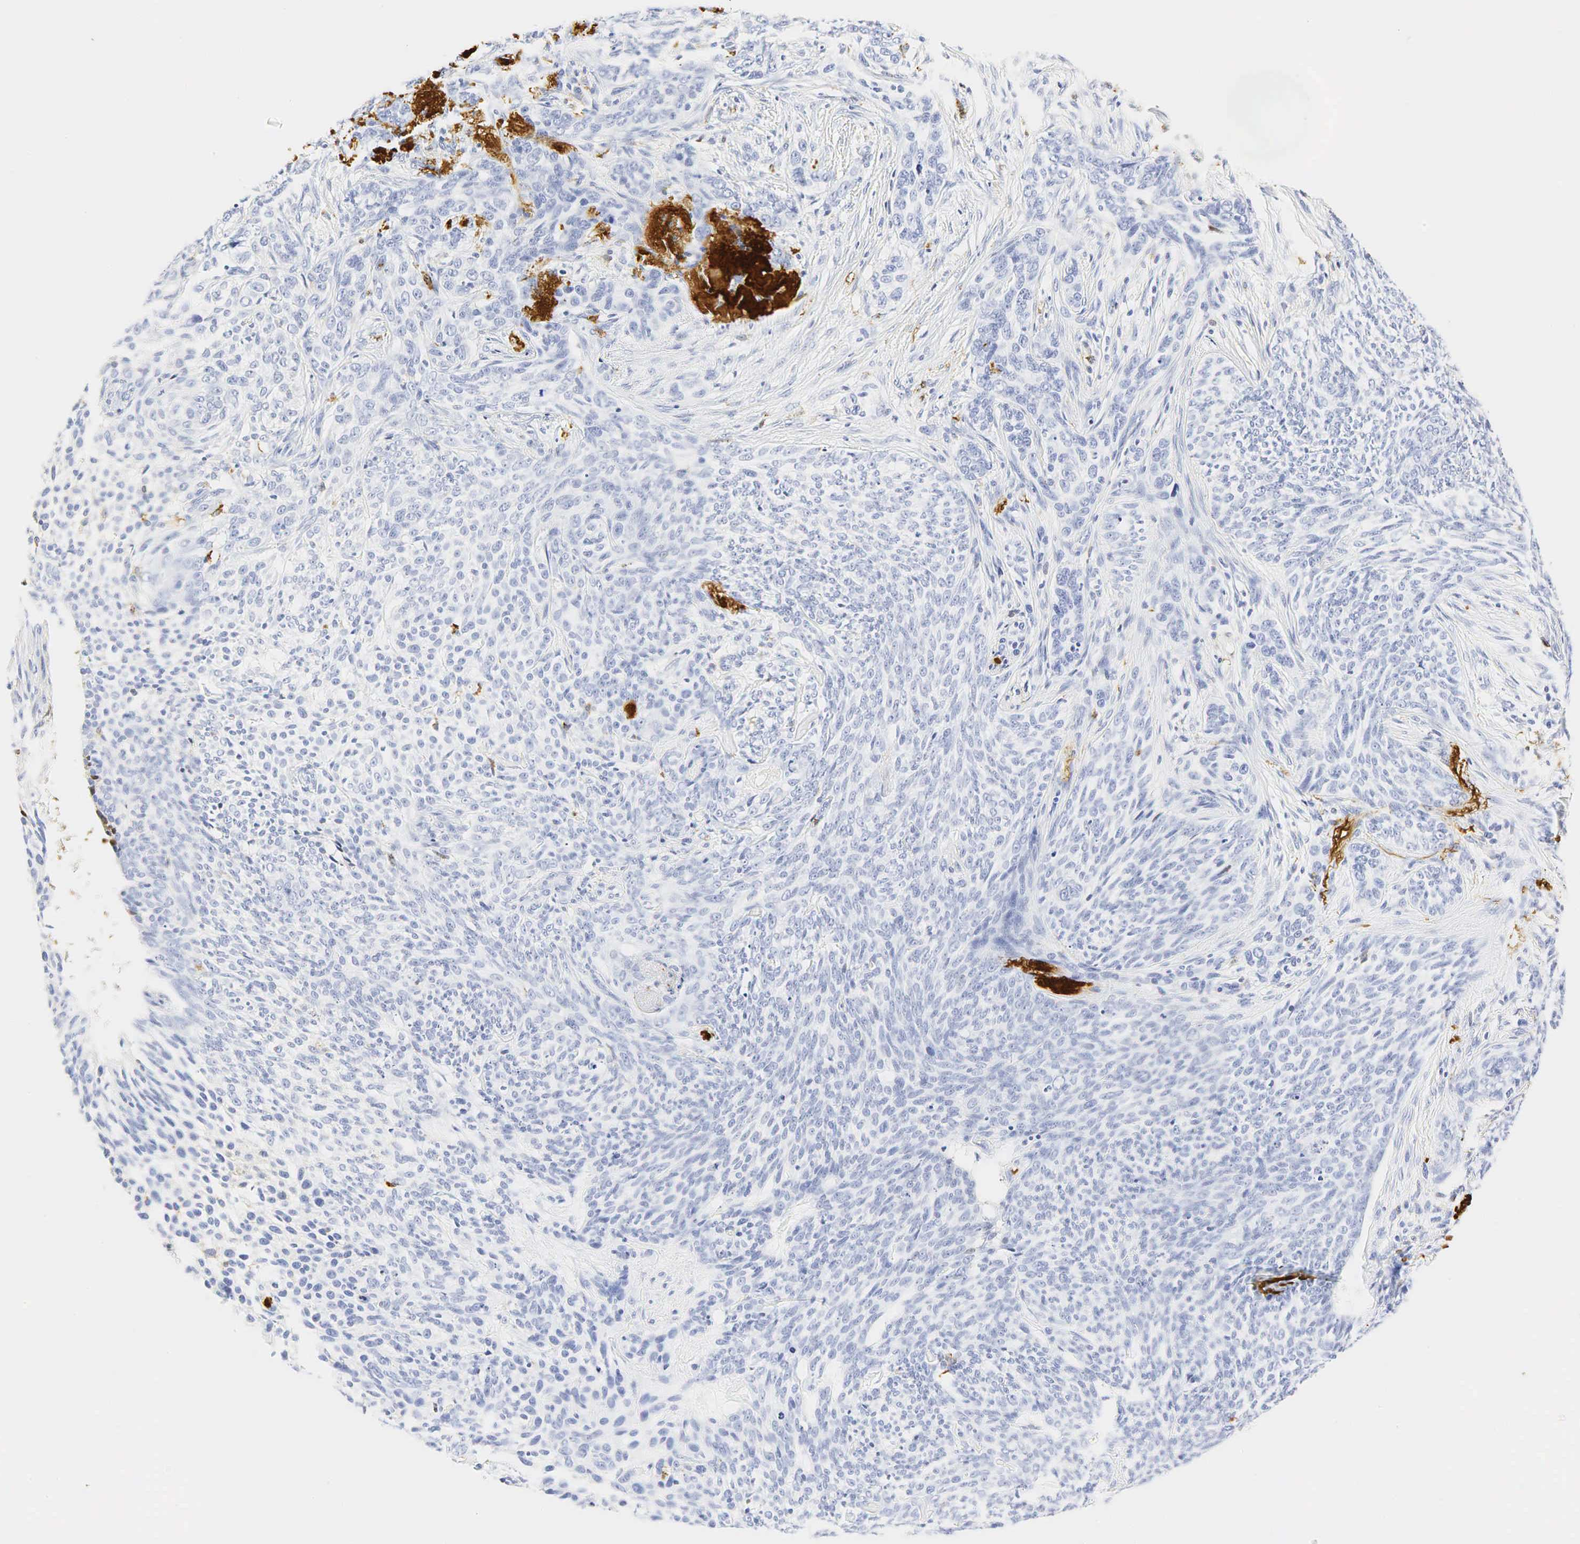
{"staining": {"intensity": "negative", "quantity": "none", "location": "none"}, "tissue": "skin cancer", "cell_type": "Tumor cells", "image_type": "cancer", "snomed": [{"axis": "morphology", "description": "Basal cell carcinoma"}, {"axis": "topography", "description": "Skin"}], "caption": "An image of skin basal cell carcinoma stained for a protein reveals no brown staining in tumor cells.", "gene": "LYZ", "patient": {"sex": "male", "age": 89}}